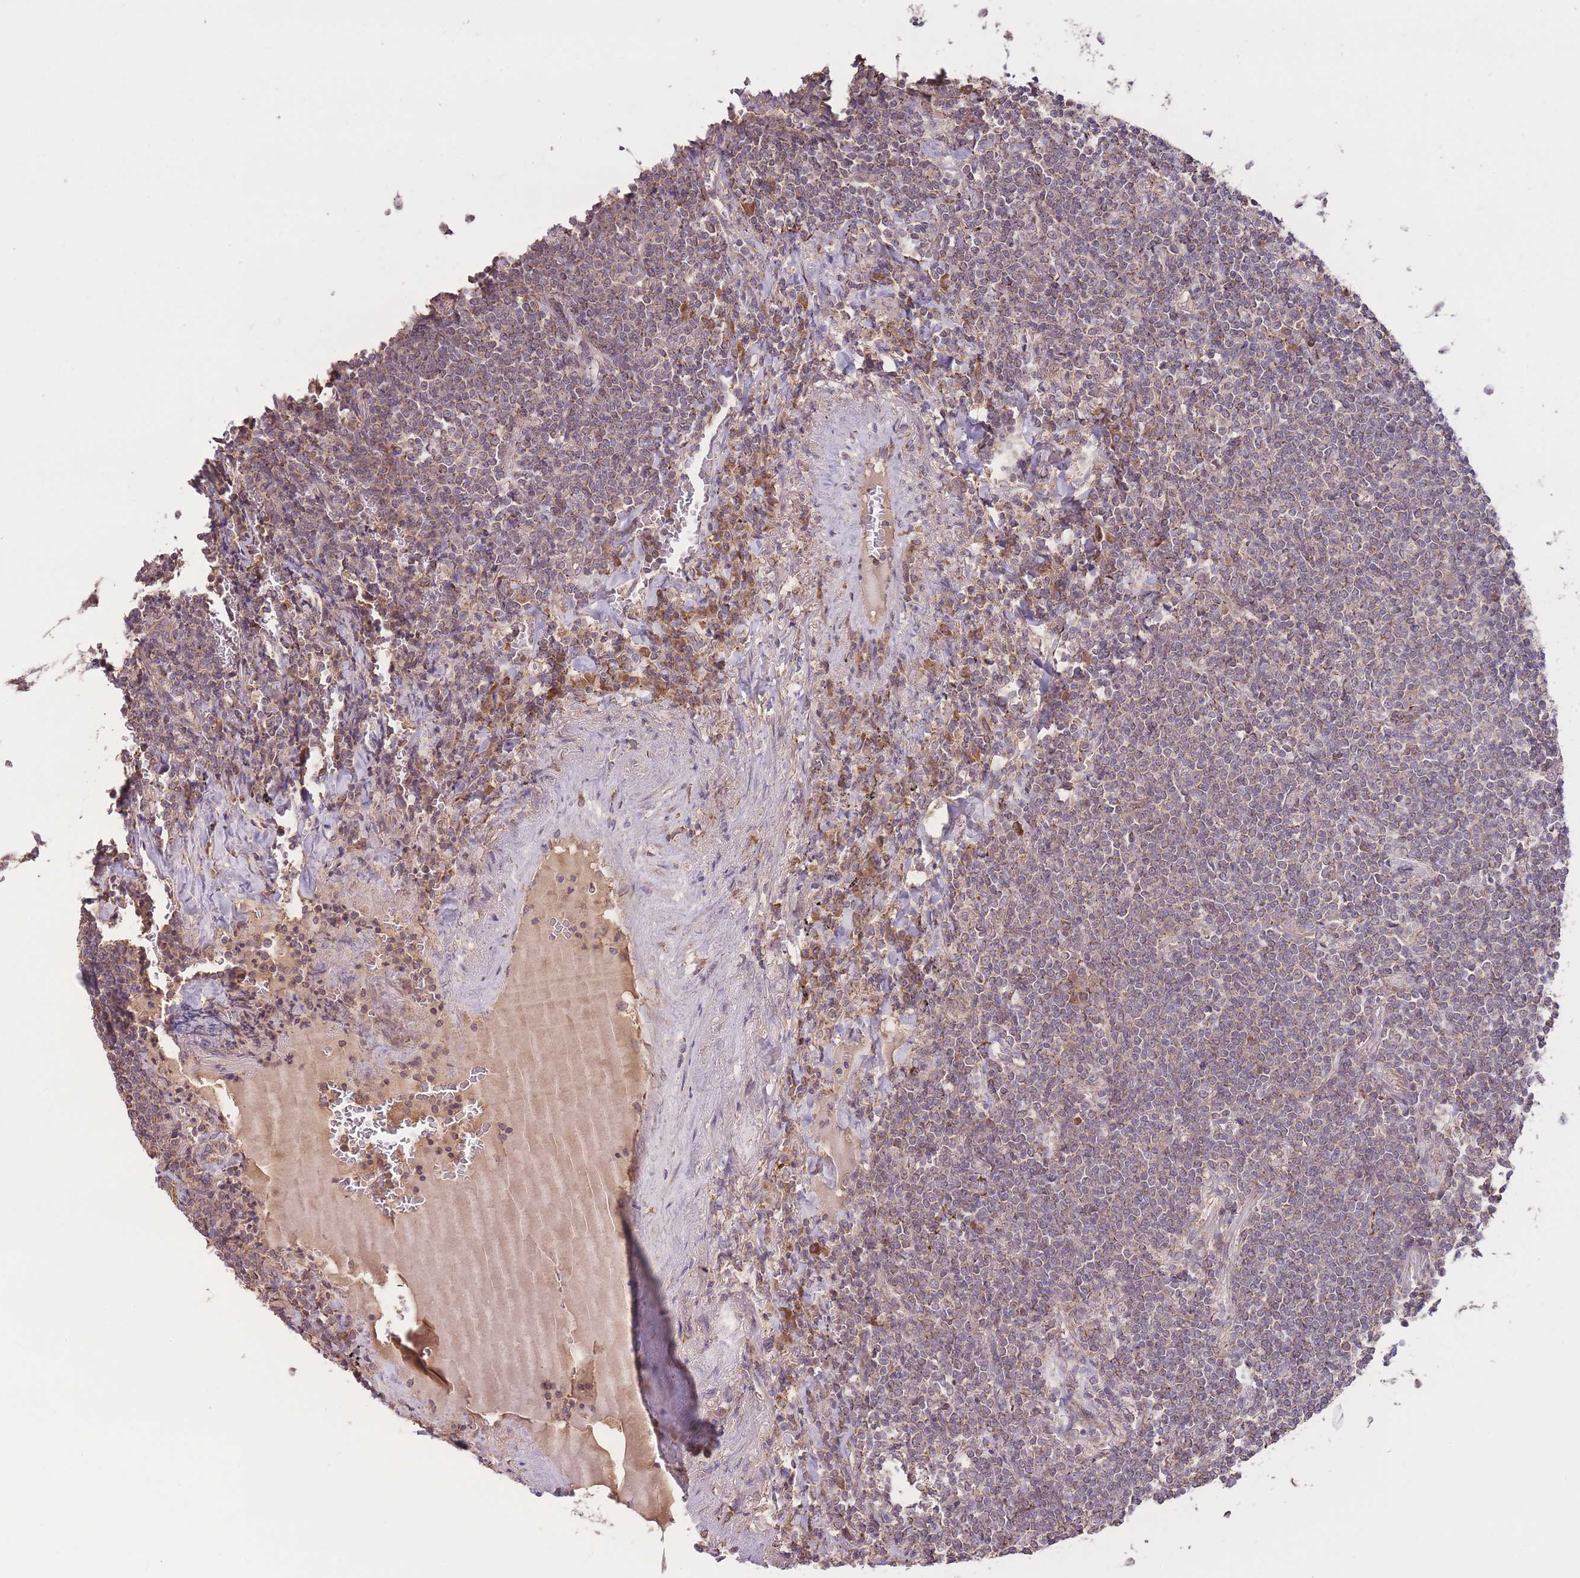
{"staining": {"intensity": "weak", "quantity": "<25%", "location": "cytoplasmic/membranous"}, "tissue": "lymphoma", "cell_type": "Tumor cells", "image_type": "cancer", "snomed": [{"axis": "morphology", "description": "Malignant lymphoma, non-Hodgkin's type, Low grade"}, {"axis": "topography", "description": "Lung"}], "caption": "This is an immunohistochemistry (IHC) micrograph of low-grade malignant lymphoma, non-Hodgkin's type. There is no staining in tumor cells.", "gene": "EEF1AKMT1", "patient": {"sex": "female", "age": 71}}